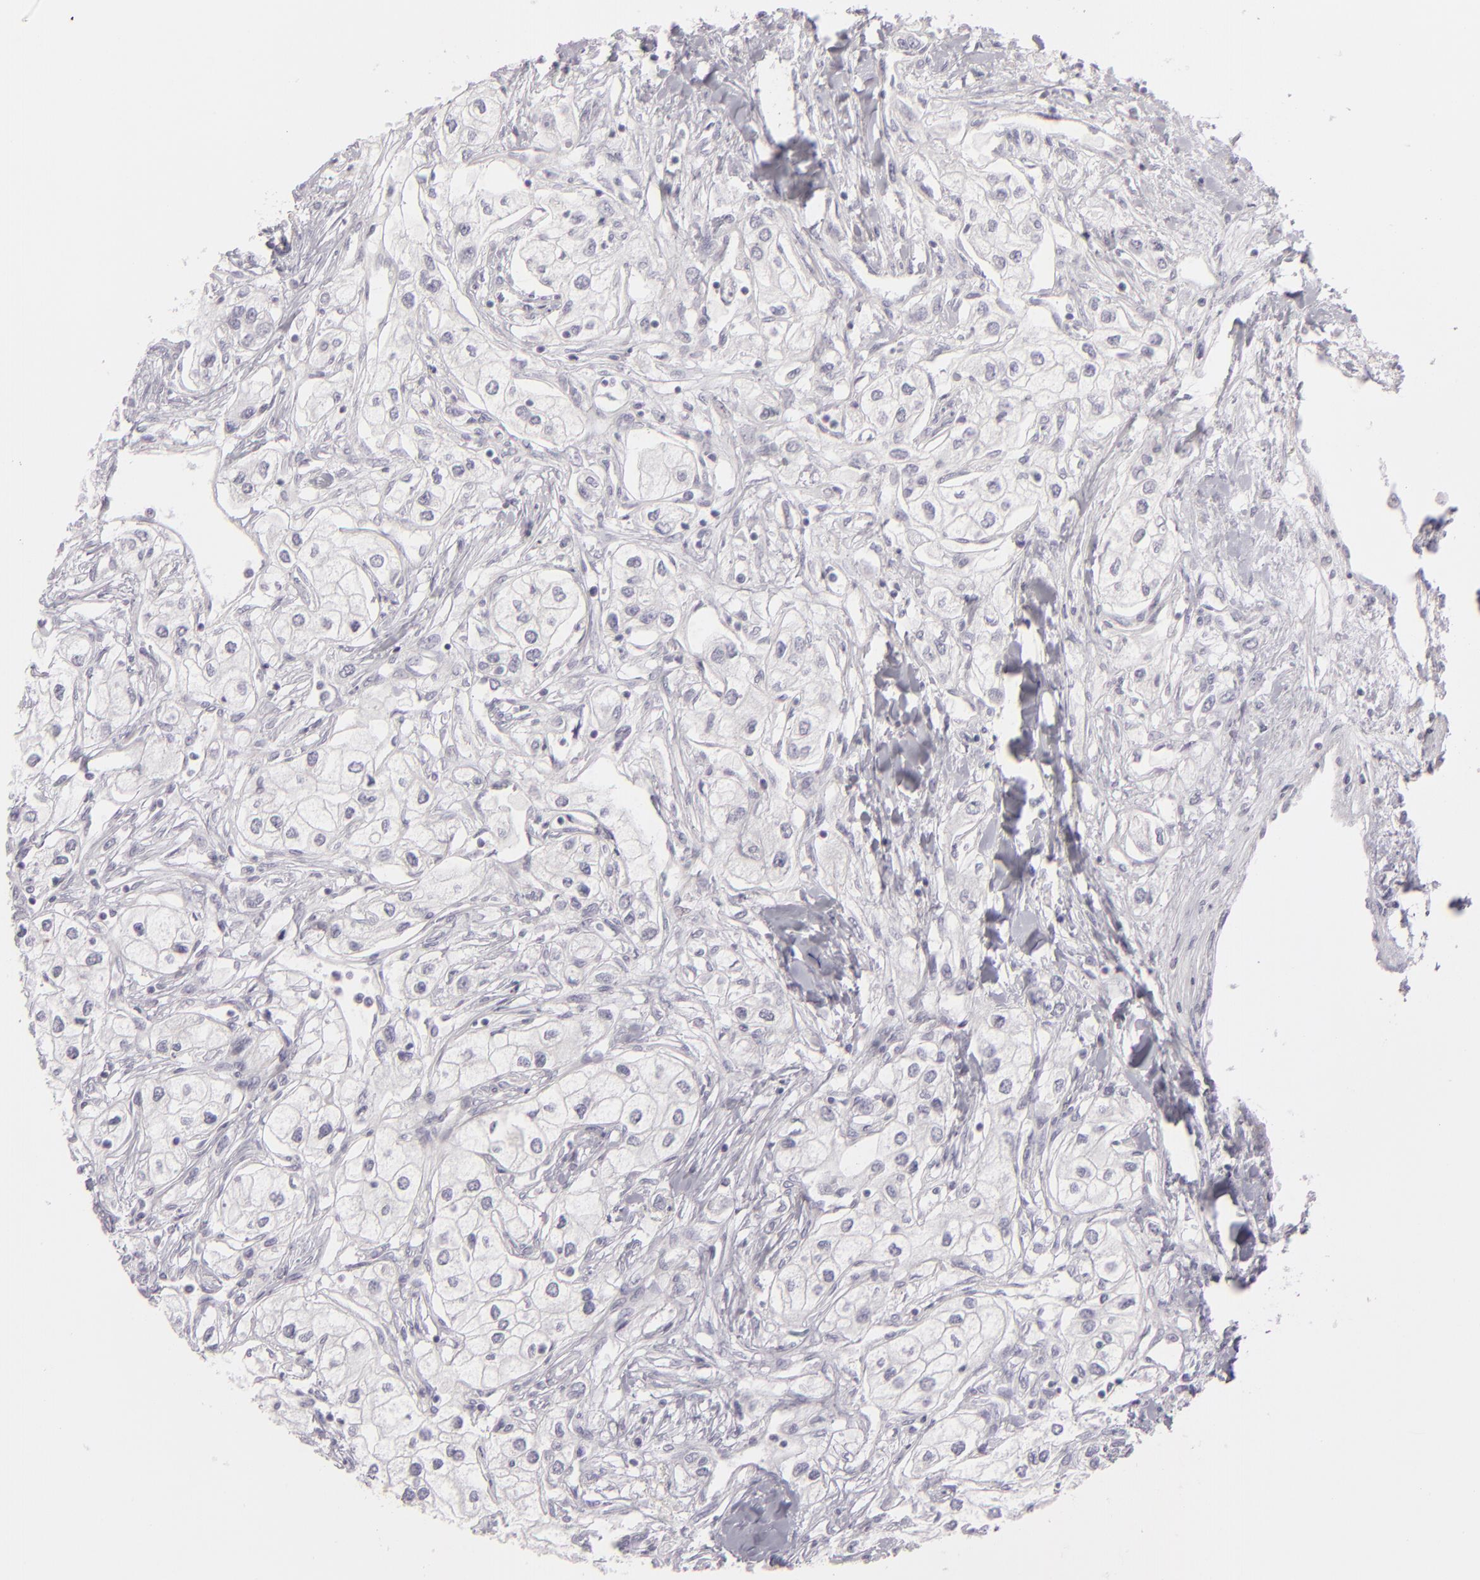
{"staining": {"intensity": "negative", "quantity": "none", "location": "none"}, "tissue": "renal cancer", "cell_type": "Tumor cells", "image_type": "cancer", "snomed": [{"axis": "morphology", "description": "Adenocarcinoma, NOS"}, {"axis": "topography", "description": "Kidney"}], "caption": "The IHC histopathology image has no significant staining in tumor cells of renal cancer tissue.", "gene": "CDX2", "patient": {"sex": "male", "age": 57}}